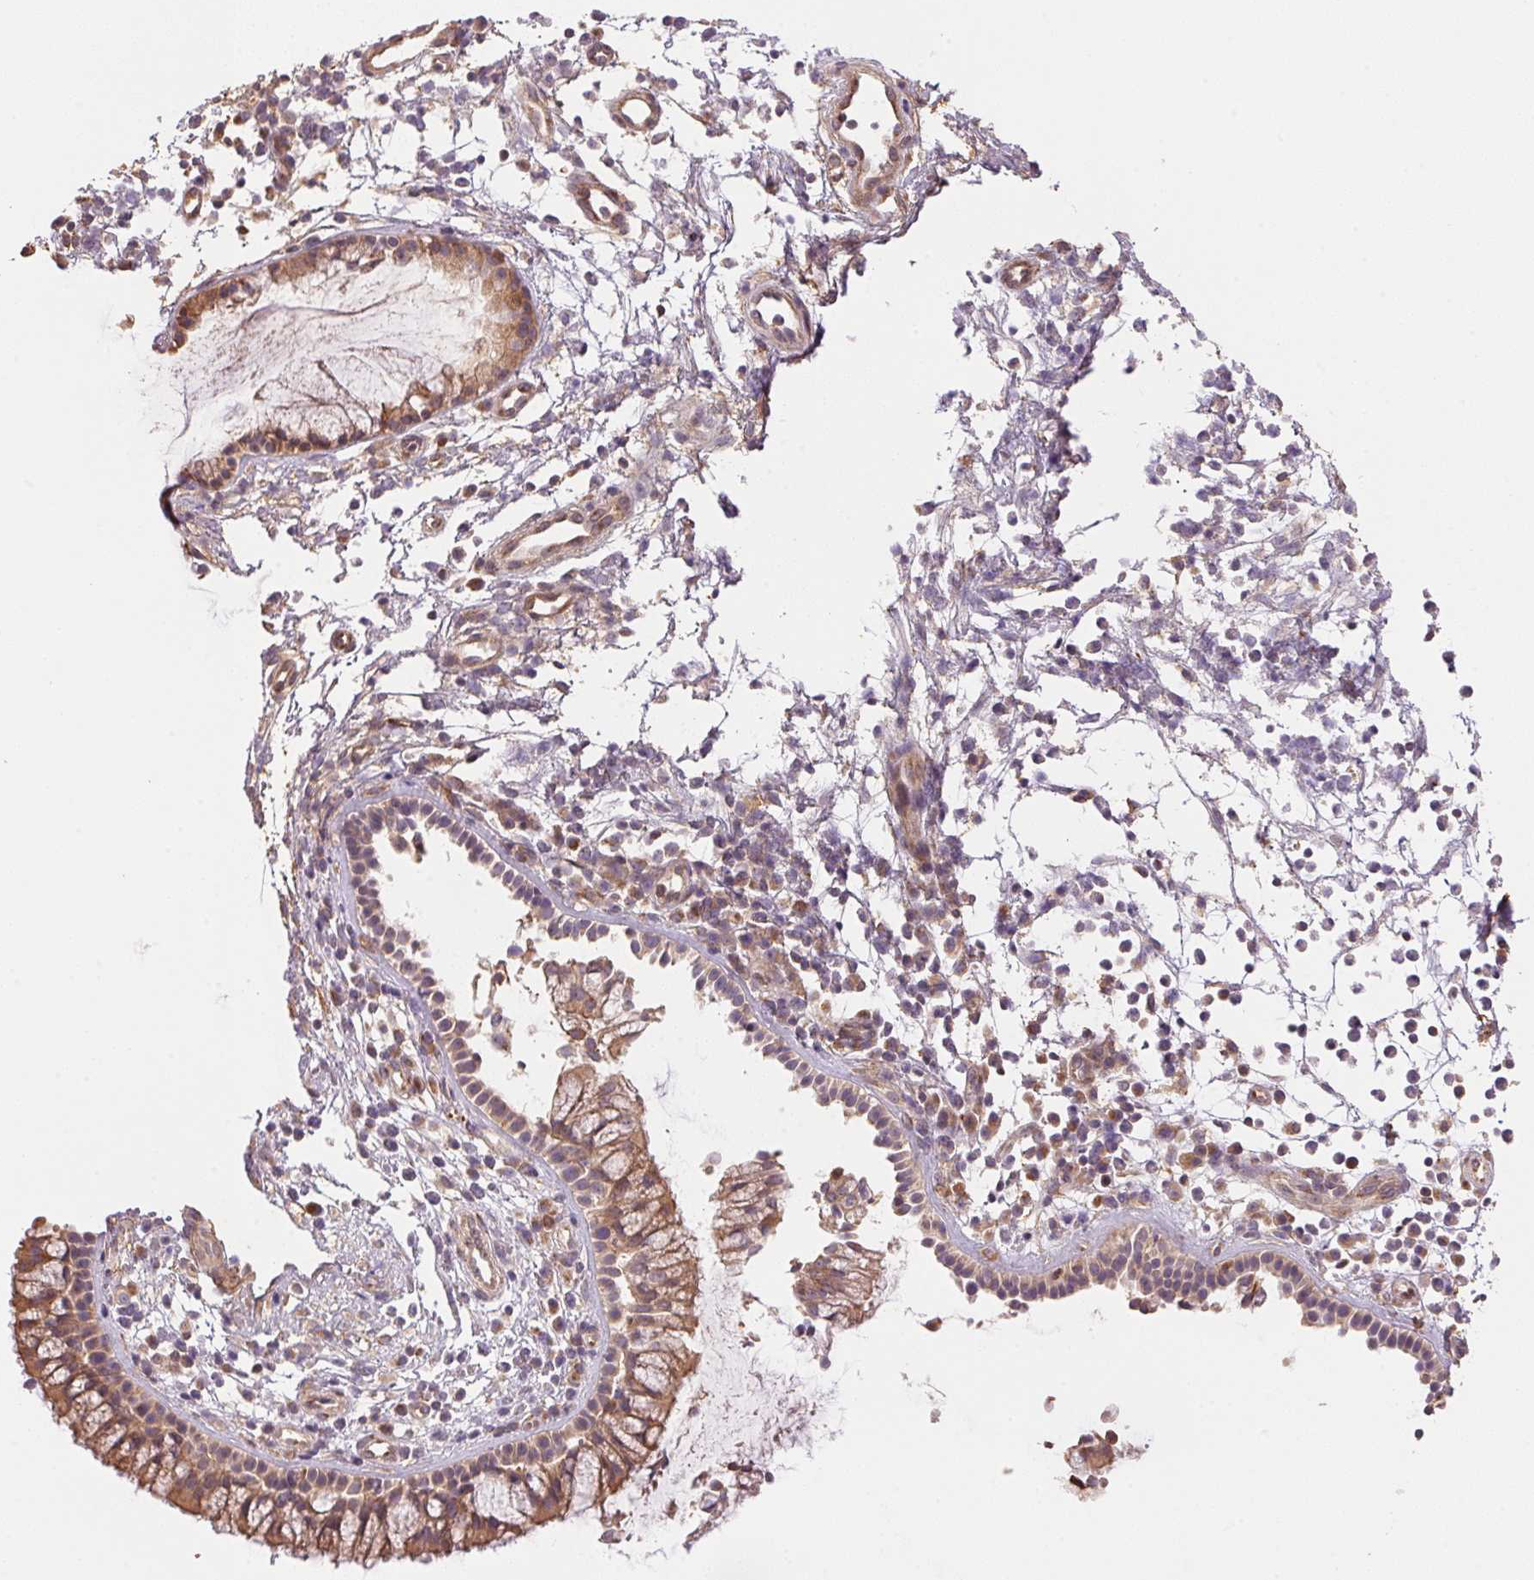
{"staining": {"intensity": "weak", "quantity": ">75%", "location": "cytoplasmic/membranous"}, "tissue": "nasopharynx", "cell_type": "Respiratory epithelial cells", "image_type": "normal", "snomed": [{"axis": "morphology", "description": "Normal tissue, NOS"}, {"axis": "topography", "description": "Nasopharynx"}], "caption": "Immunohistochemistry (IHC) (DAB (3,3'-diaminobenzidine)) staining of benign nasopharynx exhibits weak cytoplasmic/membranous protein positivity in about >75% of respiratory epithelial cells. (Stains: DAB (3,3'-diaminobenzidine) in brown, nuclei in blue, Microscopy: brightfield microscopy at high magnification).", "gene": "C6orf163", "patient": {"sex": "male", "age": 77}}